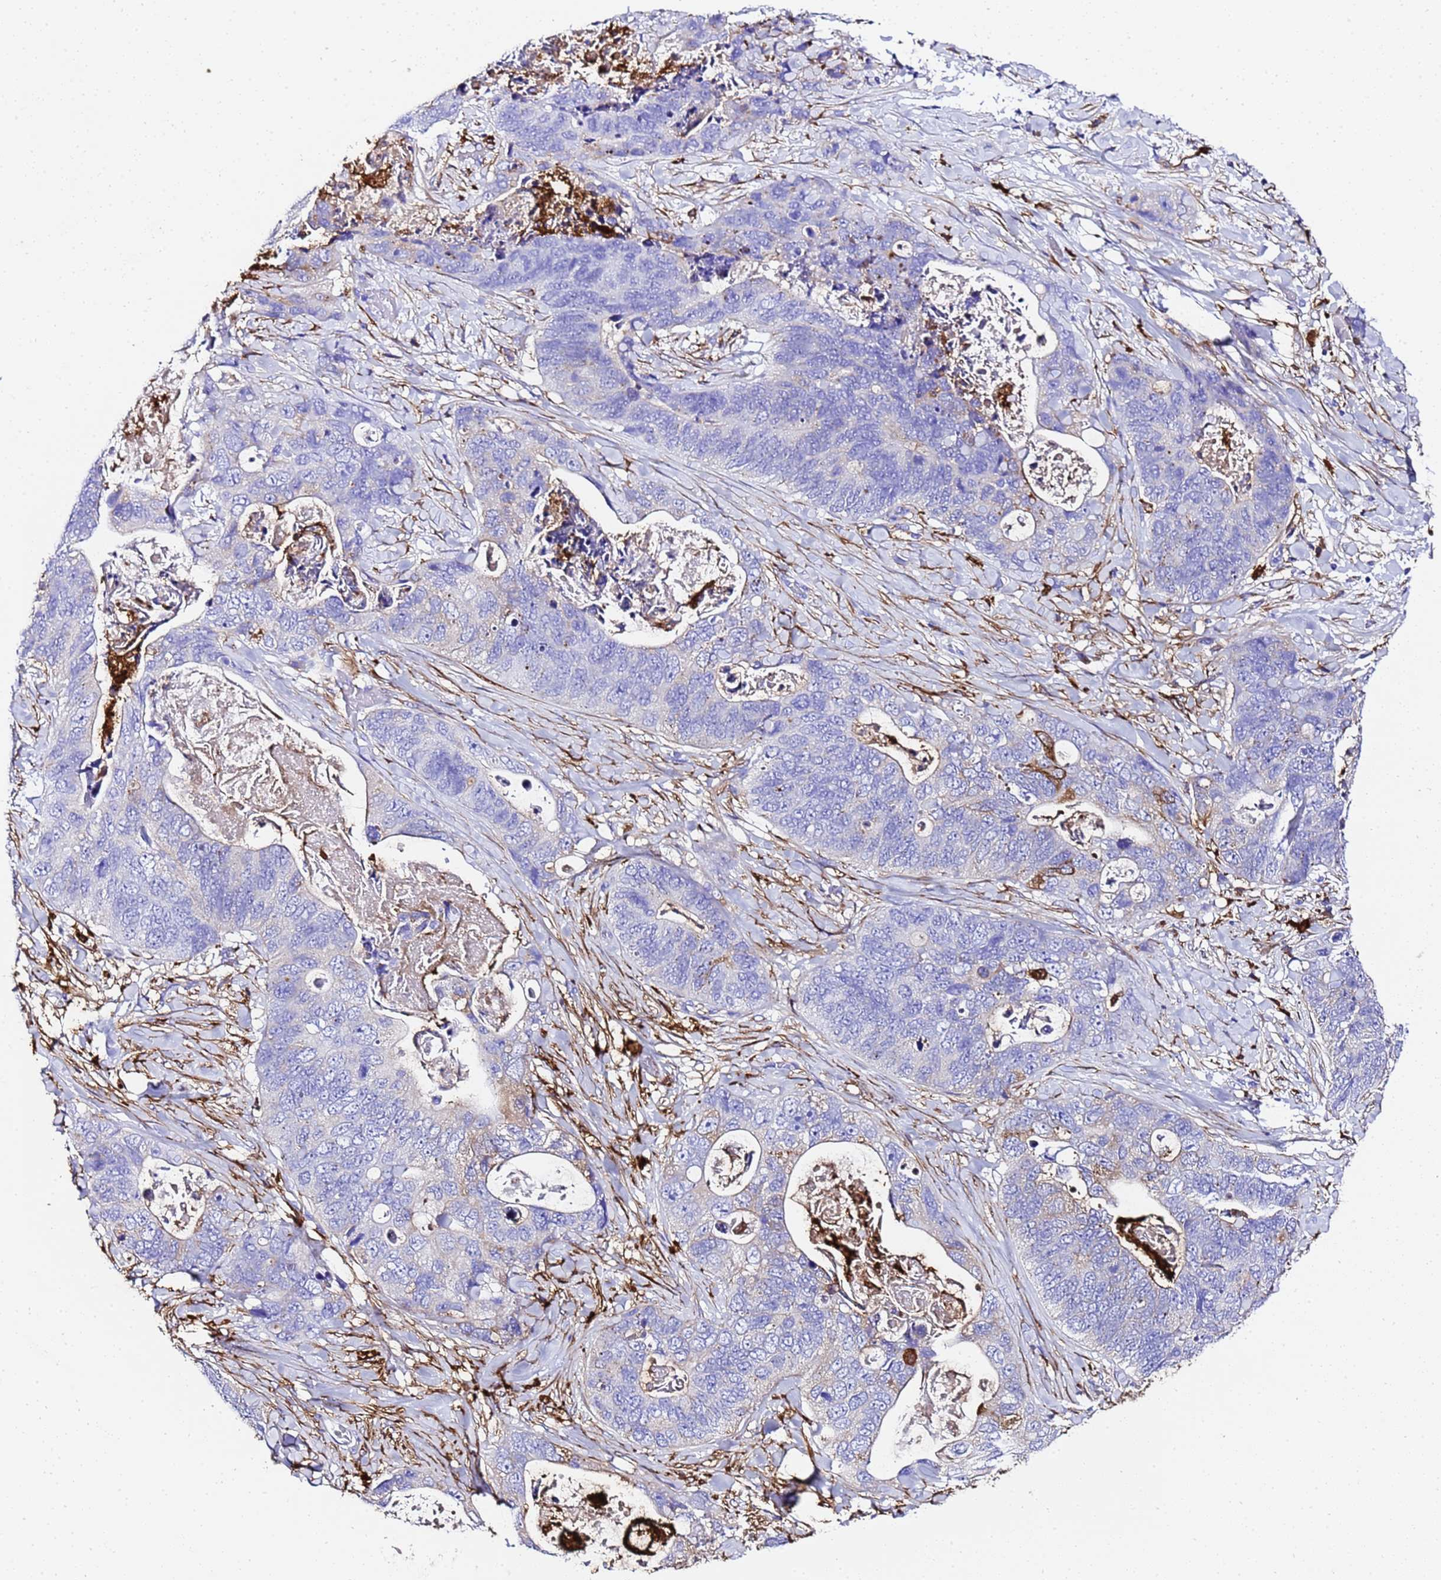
{"staining": {"intensity": "negative", "quantity": "none", "location": "none"}, "tissue": "stomach cancer", "cell_type": "Tumor cells", "image_type": "cancer", "snomed": [{"axis": "morphology", "description": "Adenocarcinoma, NOS"}, {"axis": "topography", "description": "Stomach"}], "caption": "DAB (3,3'-diaminobenzidine) immunohistochemical staining of human adenocarcinoma (stomach) shows no significant staining in tumor cells. (IHC, brightfield microscopy, high magnification).", "gene": "FTL", "patient": {"sex": "female", "age": 89}}